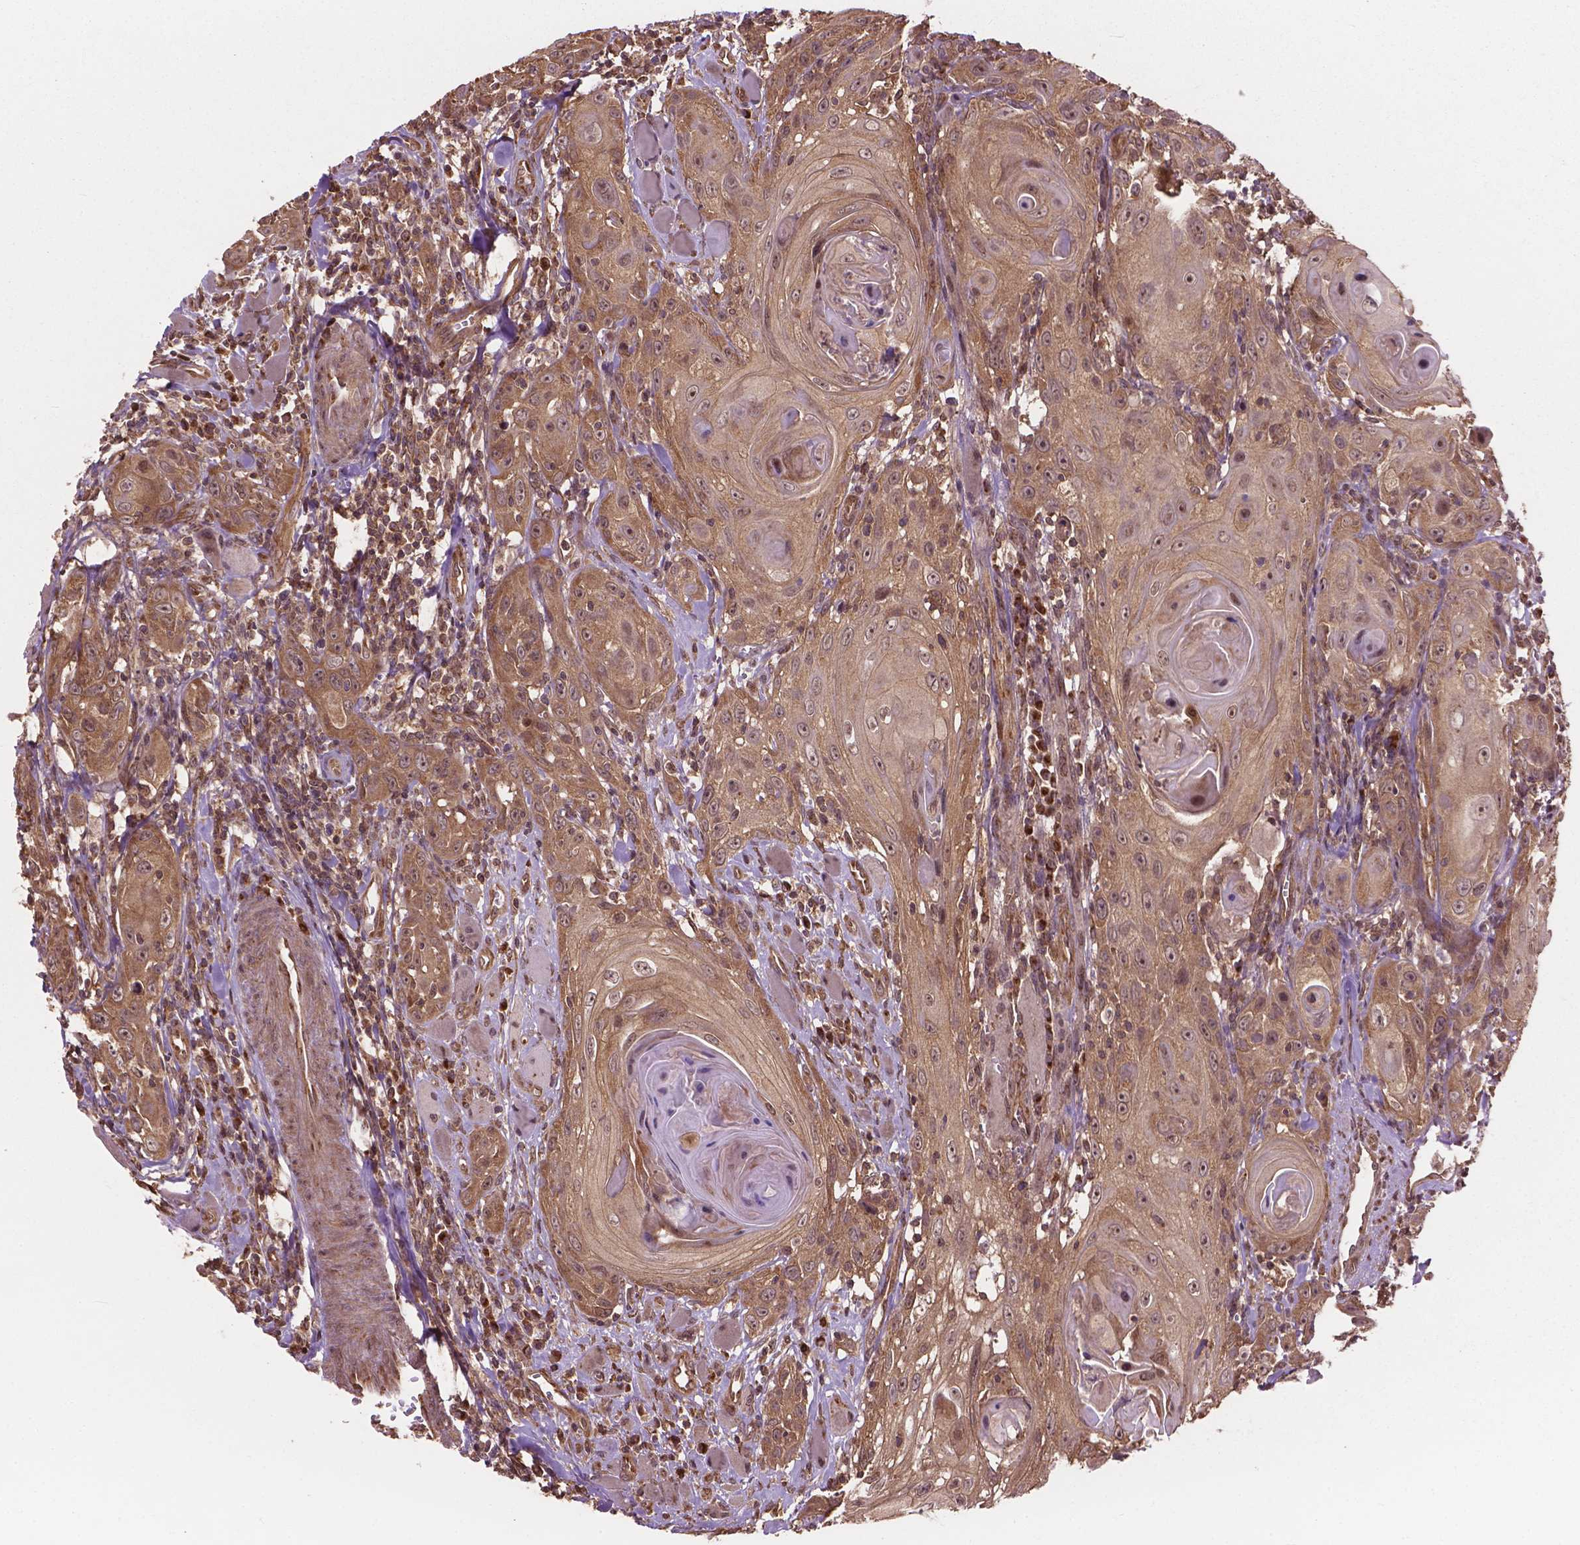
{"staining": {"intensity": "moderate", "quantity": ">75%", "location": "cytoplasmic/membranous"}, "tissue": "head and neck cancer", "cell_type": "Tumor cells", "image_type": "cancer", "snomed": [{"axis": "morphology", "description": "Squamous cell carcinoma, NOS"}, {"axis": "topography", "description": "Head-Neck"}], "caption": "The photomicrograph demonstrates a brown stain indicating the presence of a protein in the cytoplasmic/membranous of tumor cells in head and neck cancer.", "gene": "PPP1CB", "patient": {"sex": "female", "age": 80}}